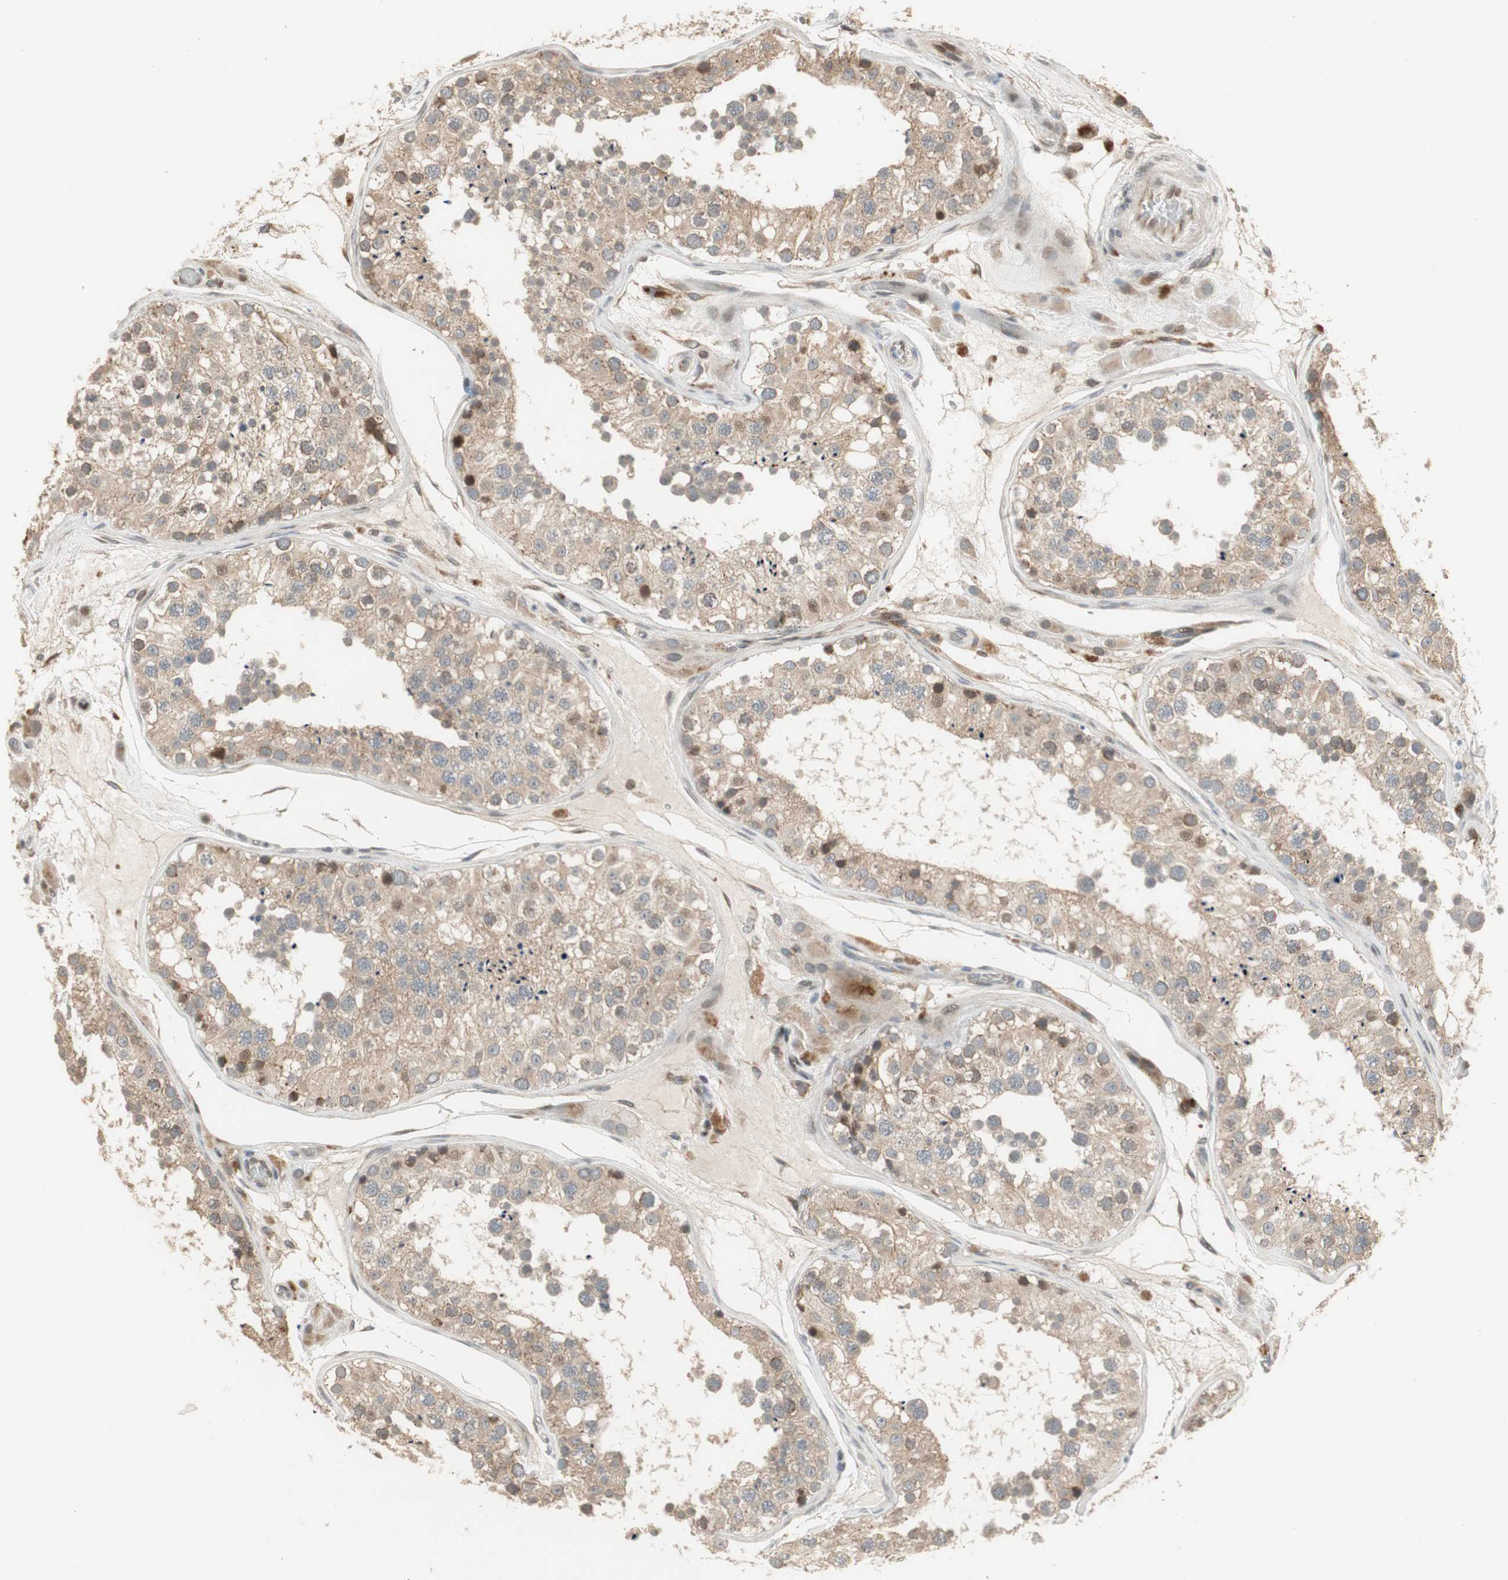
{"staining": {"intensity": "moderate", "quantity": "<25%", "location": "cytoplasmic/membranous,nuclear"}, "tissue": "testis", "cell_type": "Cells in seminiferous ducts", "image_type": "normal", "snomed": [{"axis": "morphology", "description": "Normal tissue, NOS"}, {"axis": "topography", "description": "Testis"}], "caption": "The histopathology image exhibits a brown stain indicating the presence of a protein in the cytoplasmic/membranous,nuclear of cells in seminiferous ducts in testis.", "gene": "SNX4", "patient": {"sex": "male", "age": 26}}